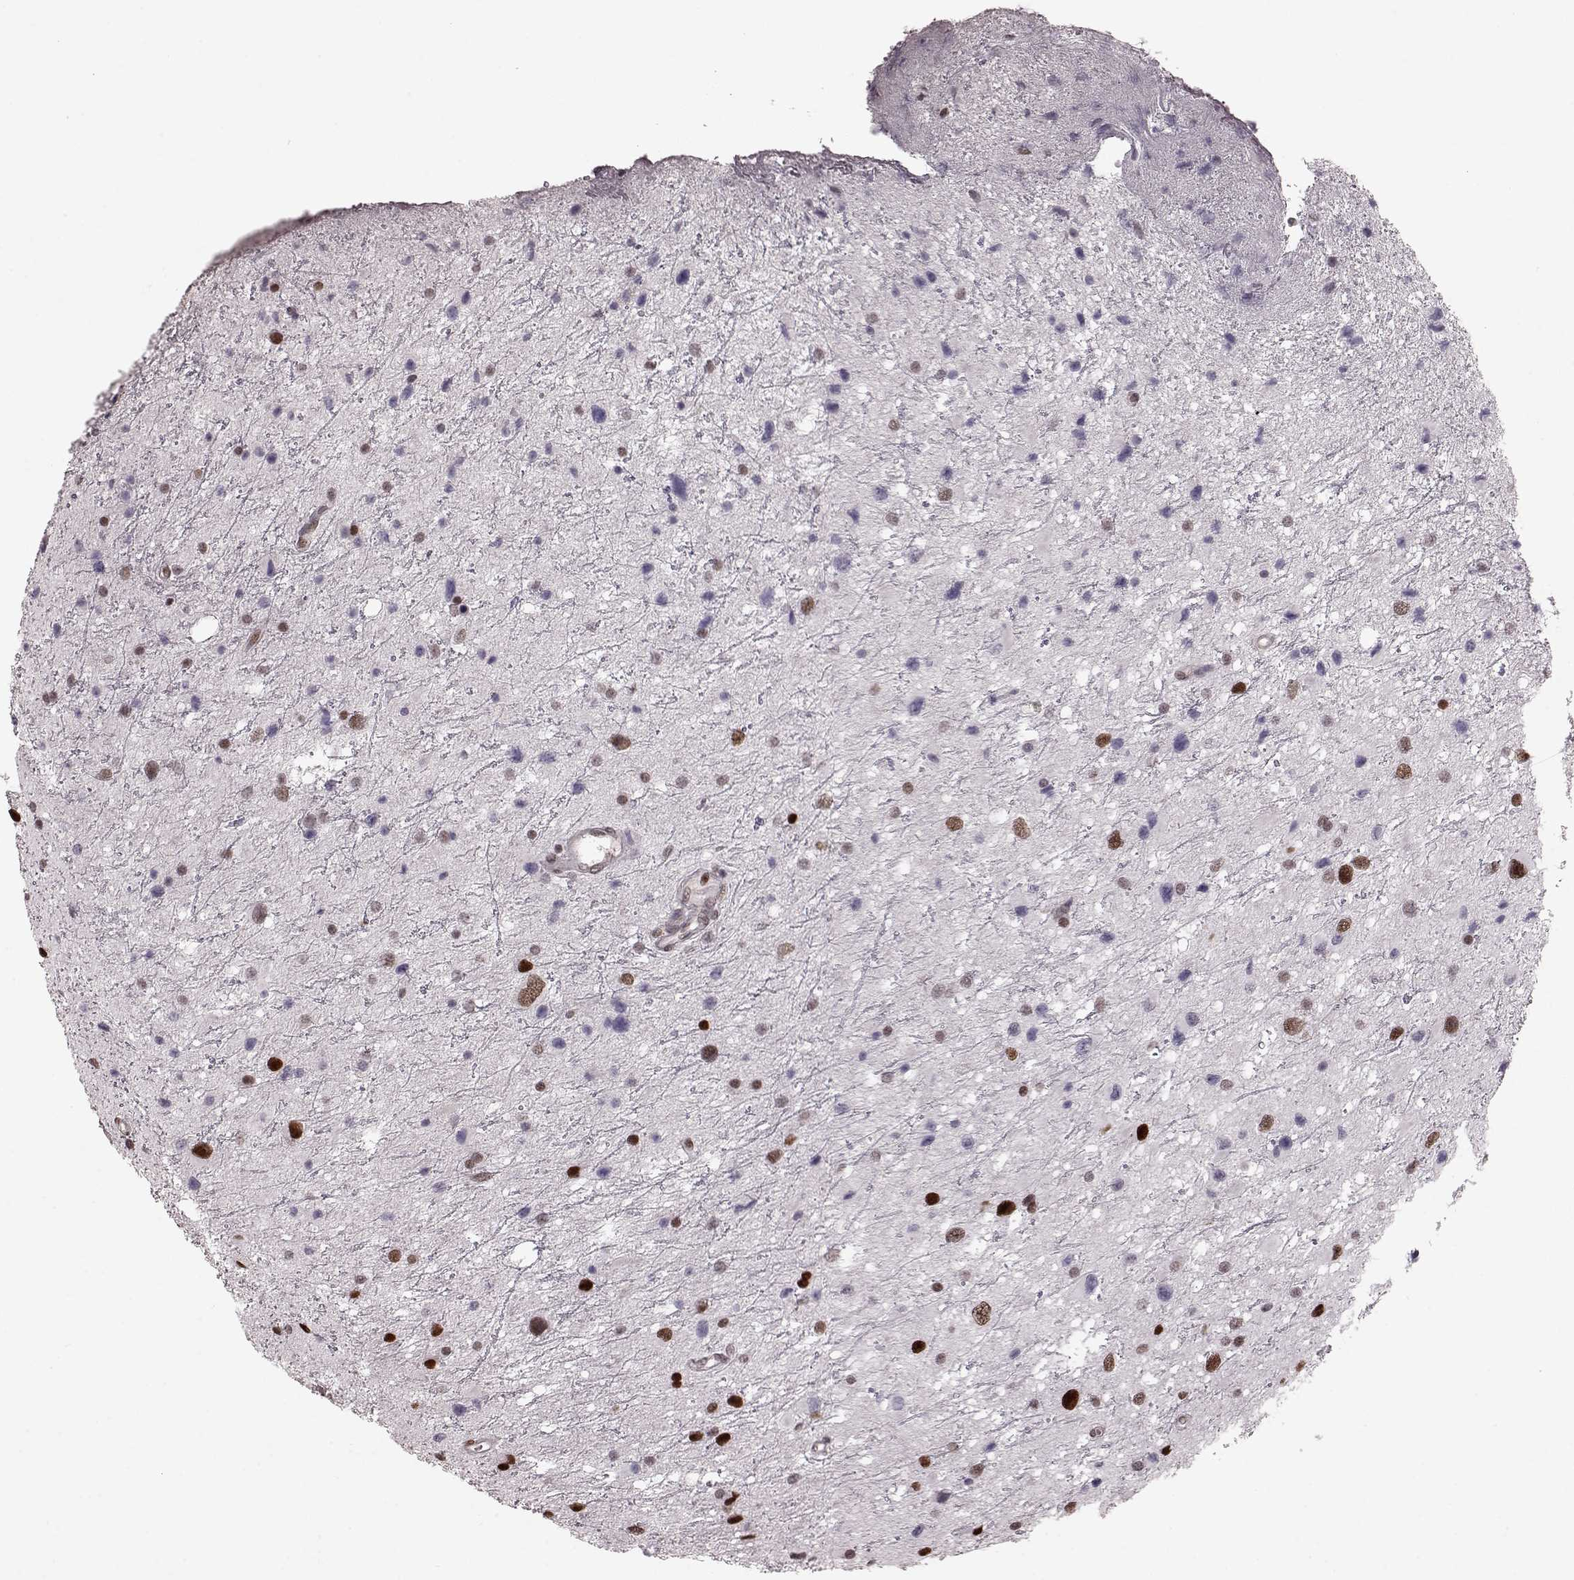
{"staining": {"intensity": "moderate", "quantity": "25%-75%", "location": "nuclear"}, "tissue": "glioma", "cell_type": "Tumor cells", "image_type": "cancer", "snomed": [{"axis": "morphology", "description": "Glioma, malignant, Low grade"}, {"axis": "topography", "description": "Brain"}], "caption": "Human low-grade glioma (malignant) stained with a protein marker demonstrates moderate staining in tumor cells.", "gene": "NR2C1", "patient": {"sex": "female", "age": 32}}